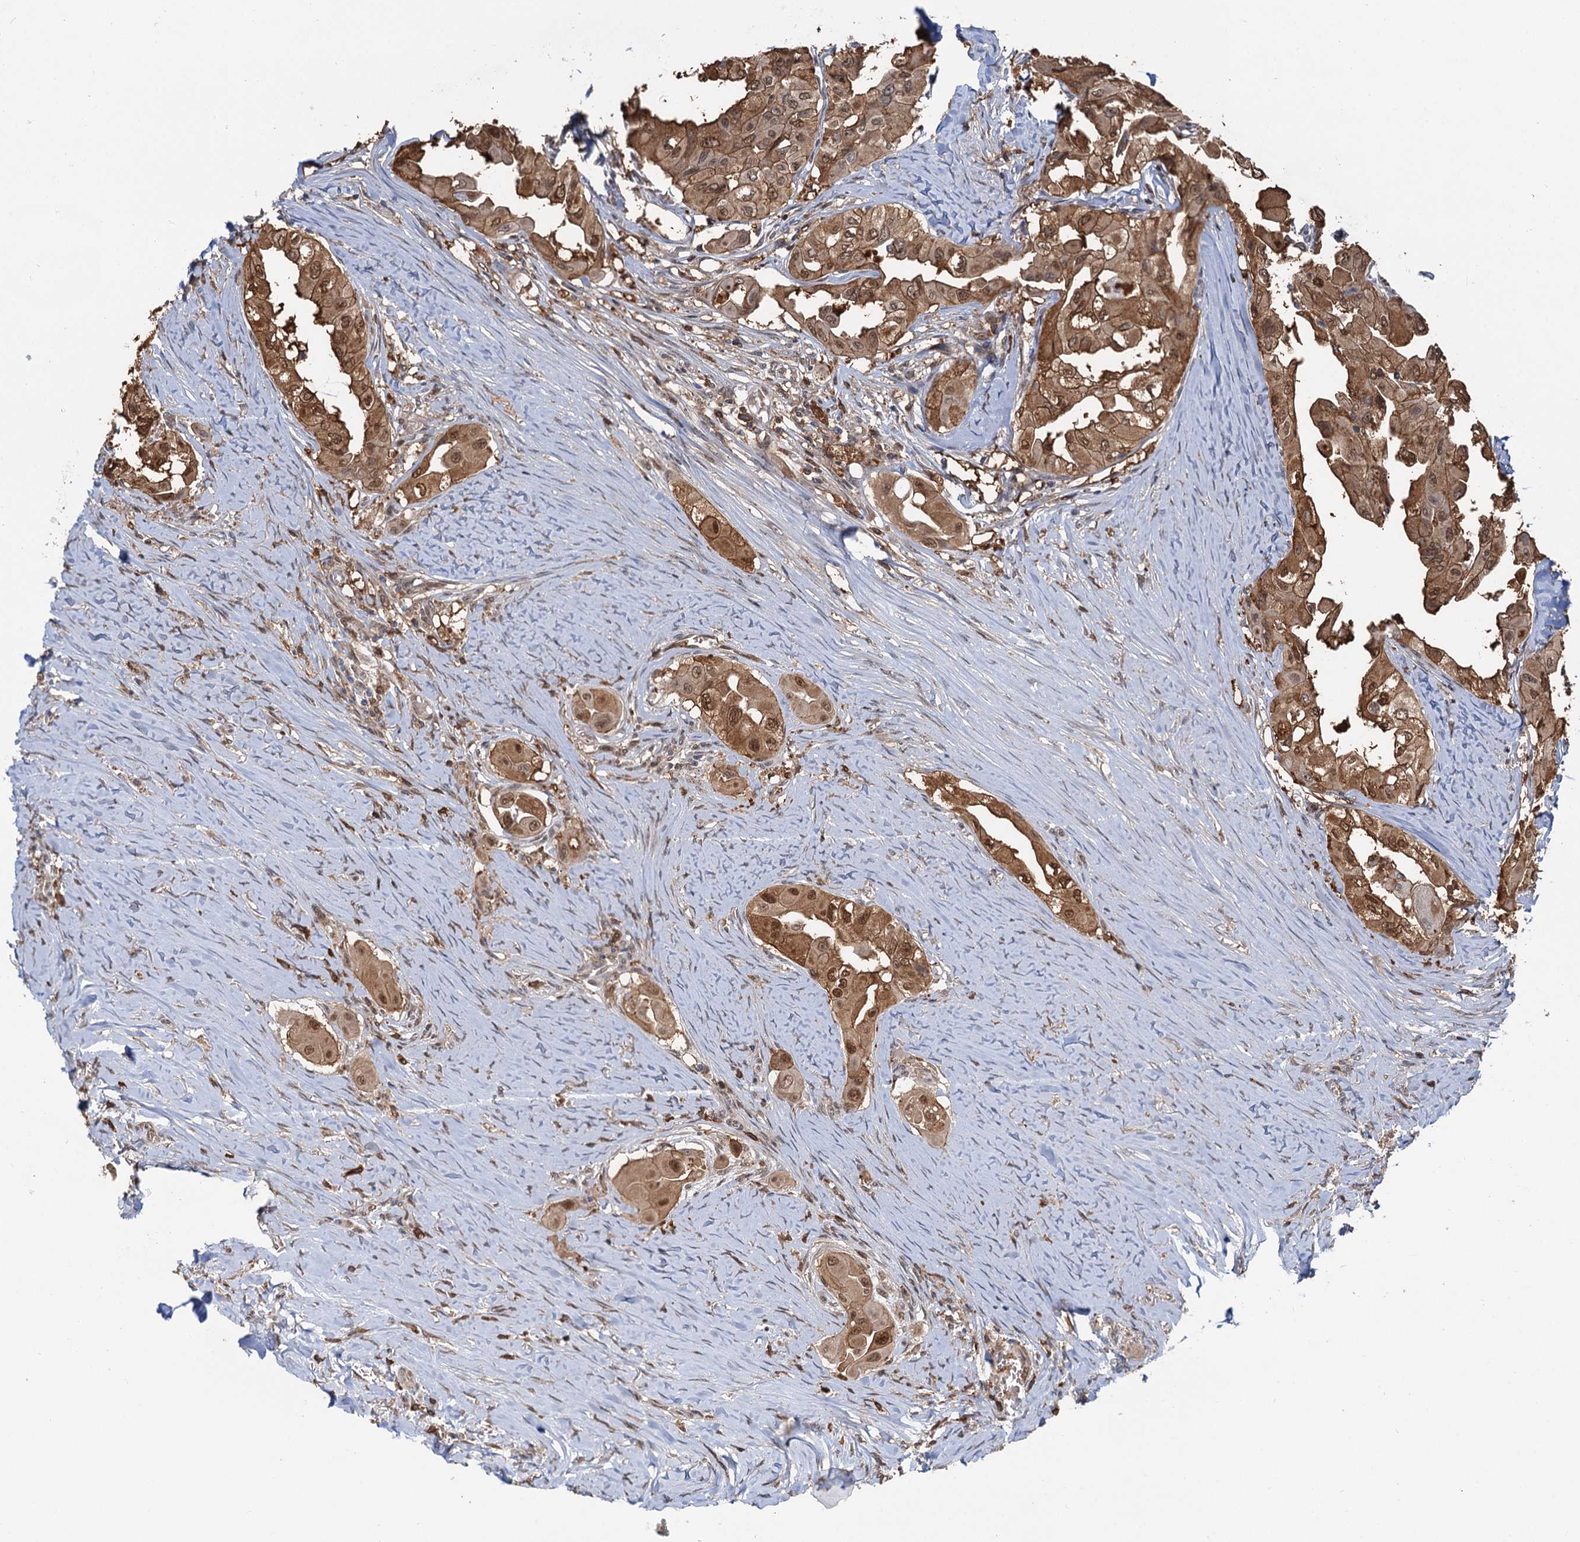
{"staining": {"intensity": "moderate", "quantity": ">75%", "location": "cytoplasmic/membranous,nuclear"}, "tissue": "thyroid cancer", "cell_type": "Tumor cells", "image_type": "cancer", "snomed": [{"axis": "morphology", "description": "Papillary adenocarcinoma, NOS"}, {"axis": "topography", "description": "Thyroid gland"}], "caption": "Thyroid papillary adenocarcinoma tissue displays moderate cytoplasmic/membranous and nuclear staining in about >75% of tumor cells, visualized by immunohistochemistry.", "gene": "ZNF609", "patient": {"sex": "female", "age": 59}}